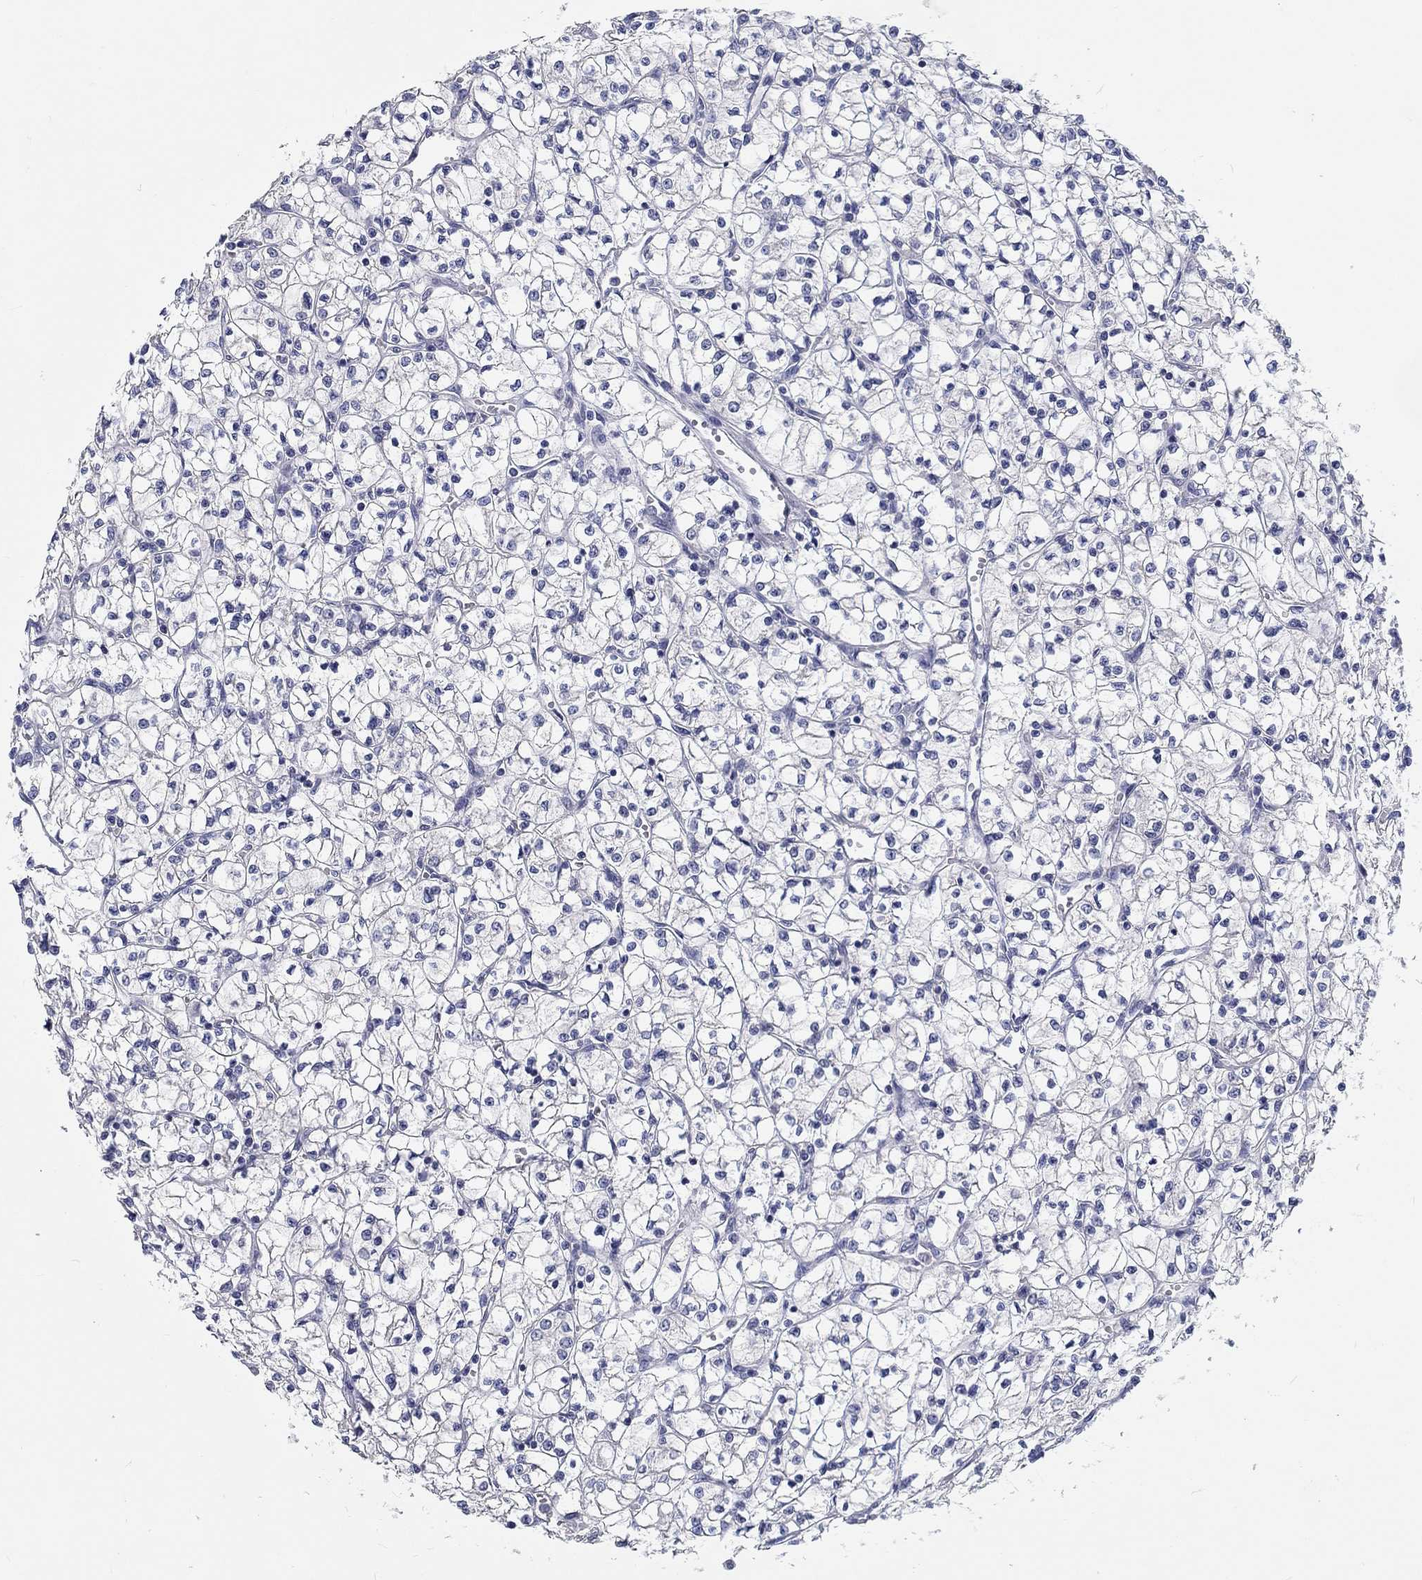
{"staining": {"intensity": "negative", "quantity": "none", "location": "none"}, "tissue": "renal cancer", "cell_type": "Tumor cells", "image_type": "cancer", "snomed": [{"axis": "morphology", "description": "Adenocarcinoma, NOS"}, {"axis": "topography", "description": "Kidney"}], "caption": "The photomicrograph displays no staining of tumor cells in renal cancer. (Stains: DAB immunohistochemistry (IHC) with hematoxylin counter stain, Microscopy: brightfield microscopy at high magnification).", "gene": "GRIN1", "patient": {"sex": "female", "age": 64}}